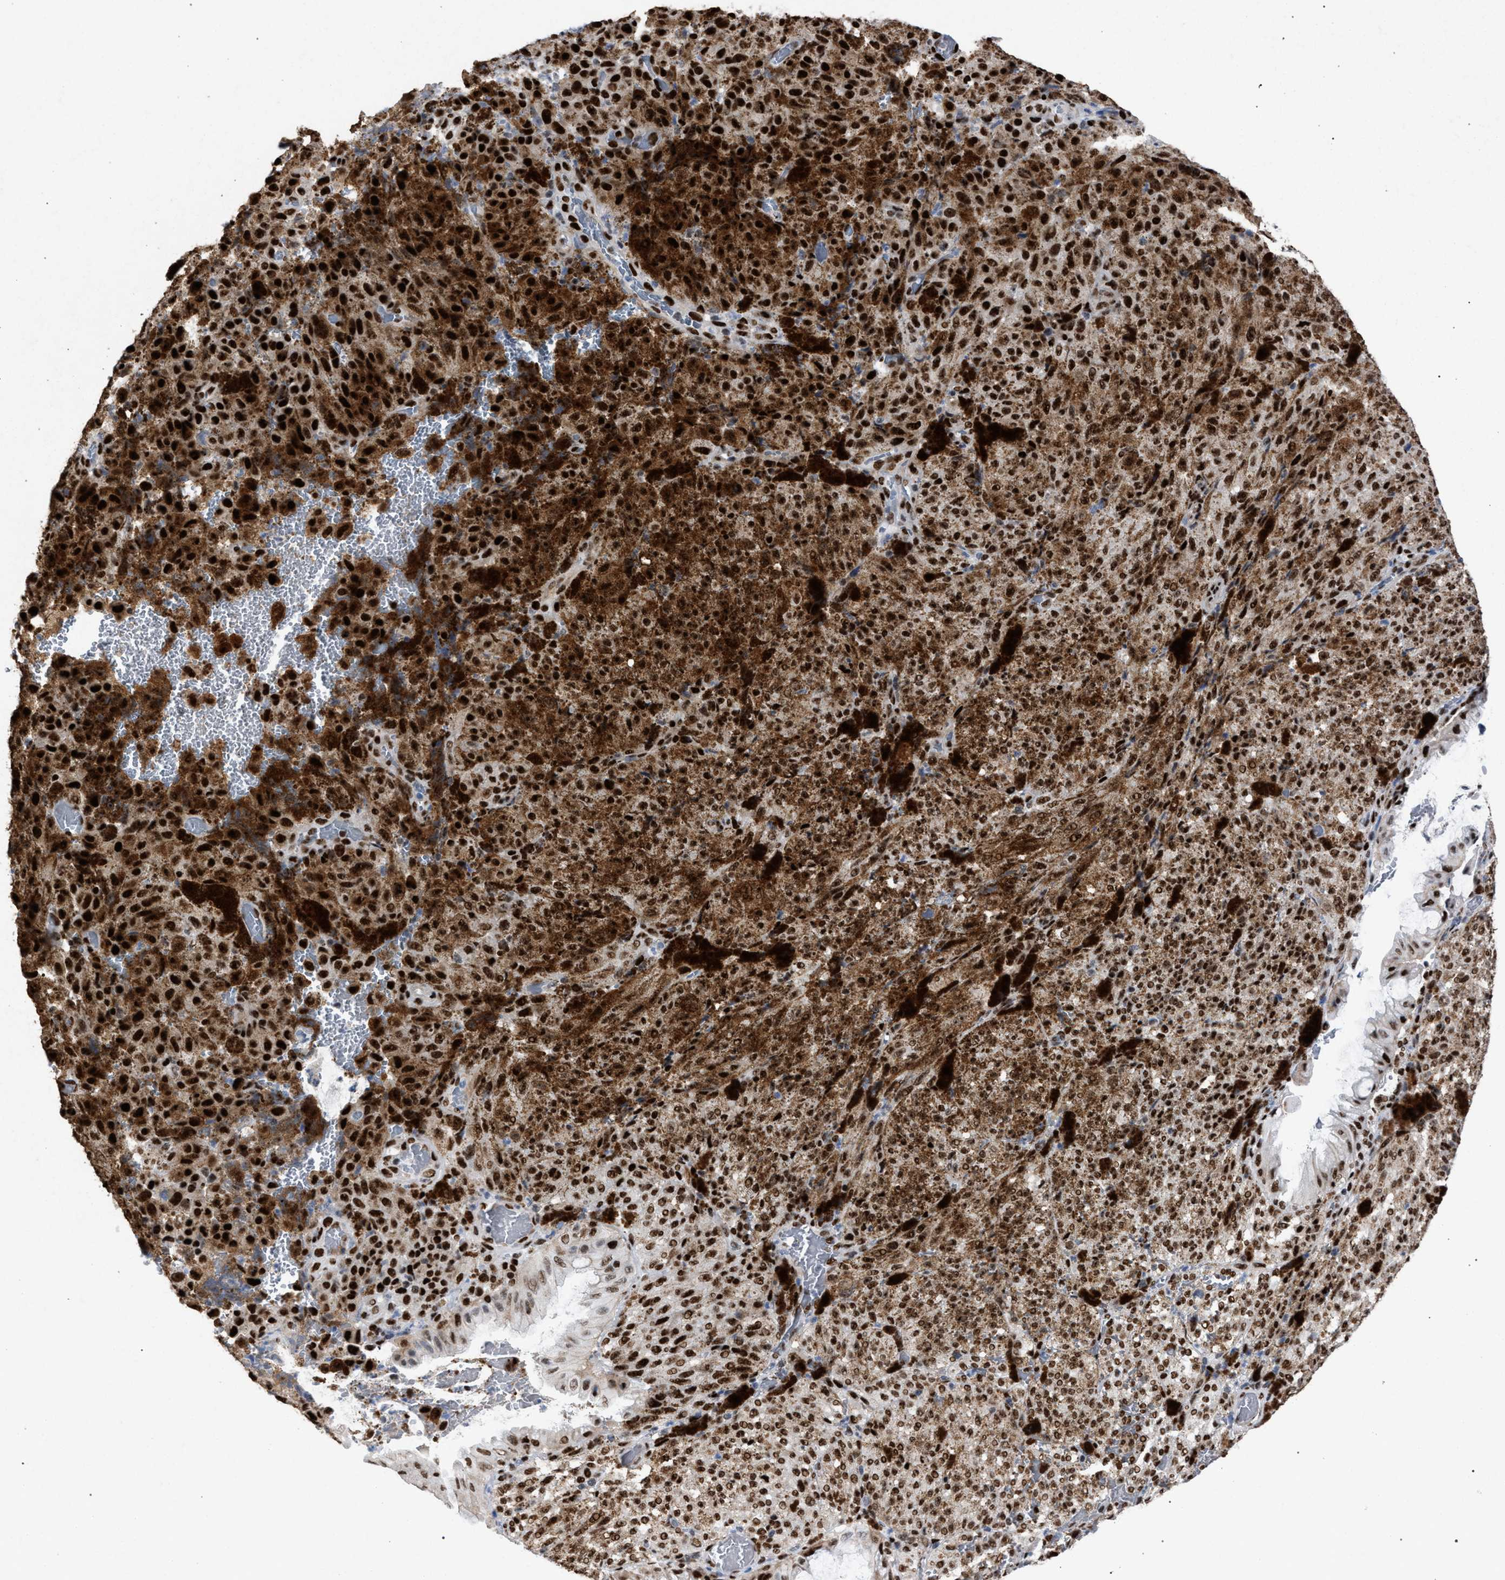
{"staining": {"intensity": "strong", "quantity": ">75%", "location": "cytoplasmic/membranous,nuclear"}, "tissue": "melanoma", "cell_type": "Tumor cells", "image_type": "cancer", "snomed": [{"axis": "morphology", "description": "Malignant melanoma, NOS"}, {"axis": "topography", "description": "Rectum"}], "caption": "Human melanoma stained for a protein (brown) shows strong cytoplasmic/membranous and nuclear positive positivity in about >75% of tumor cells.", "gene": "TP53BP1", "patient": {"sex": "female", "age": 81}}